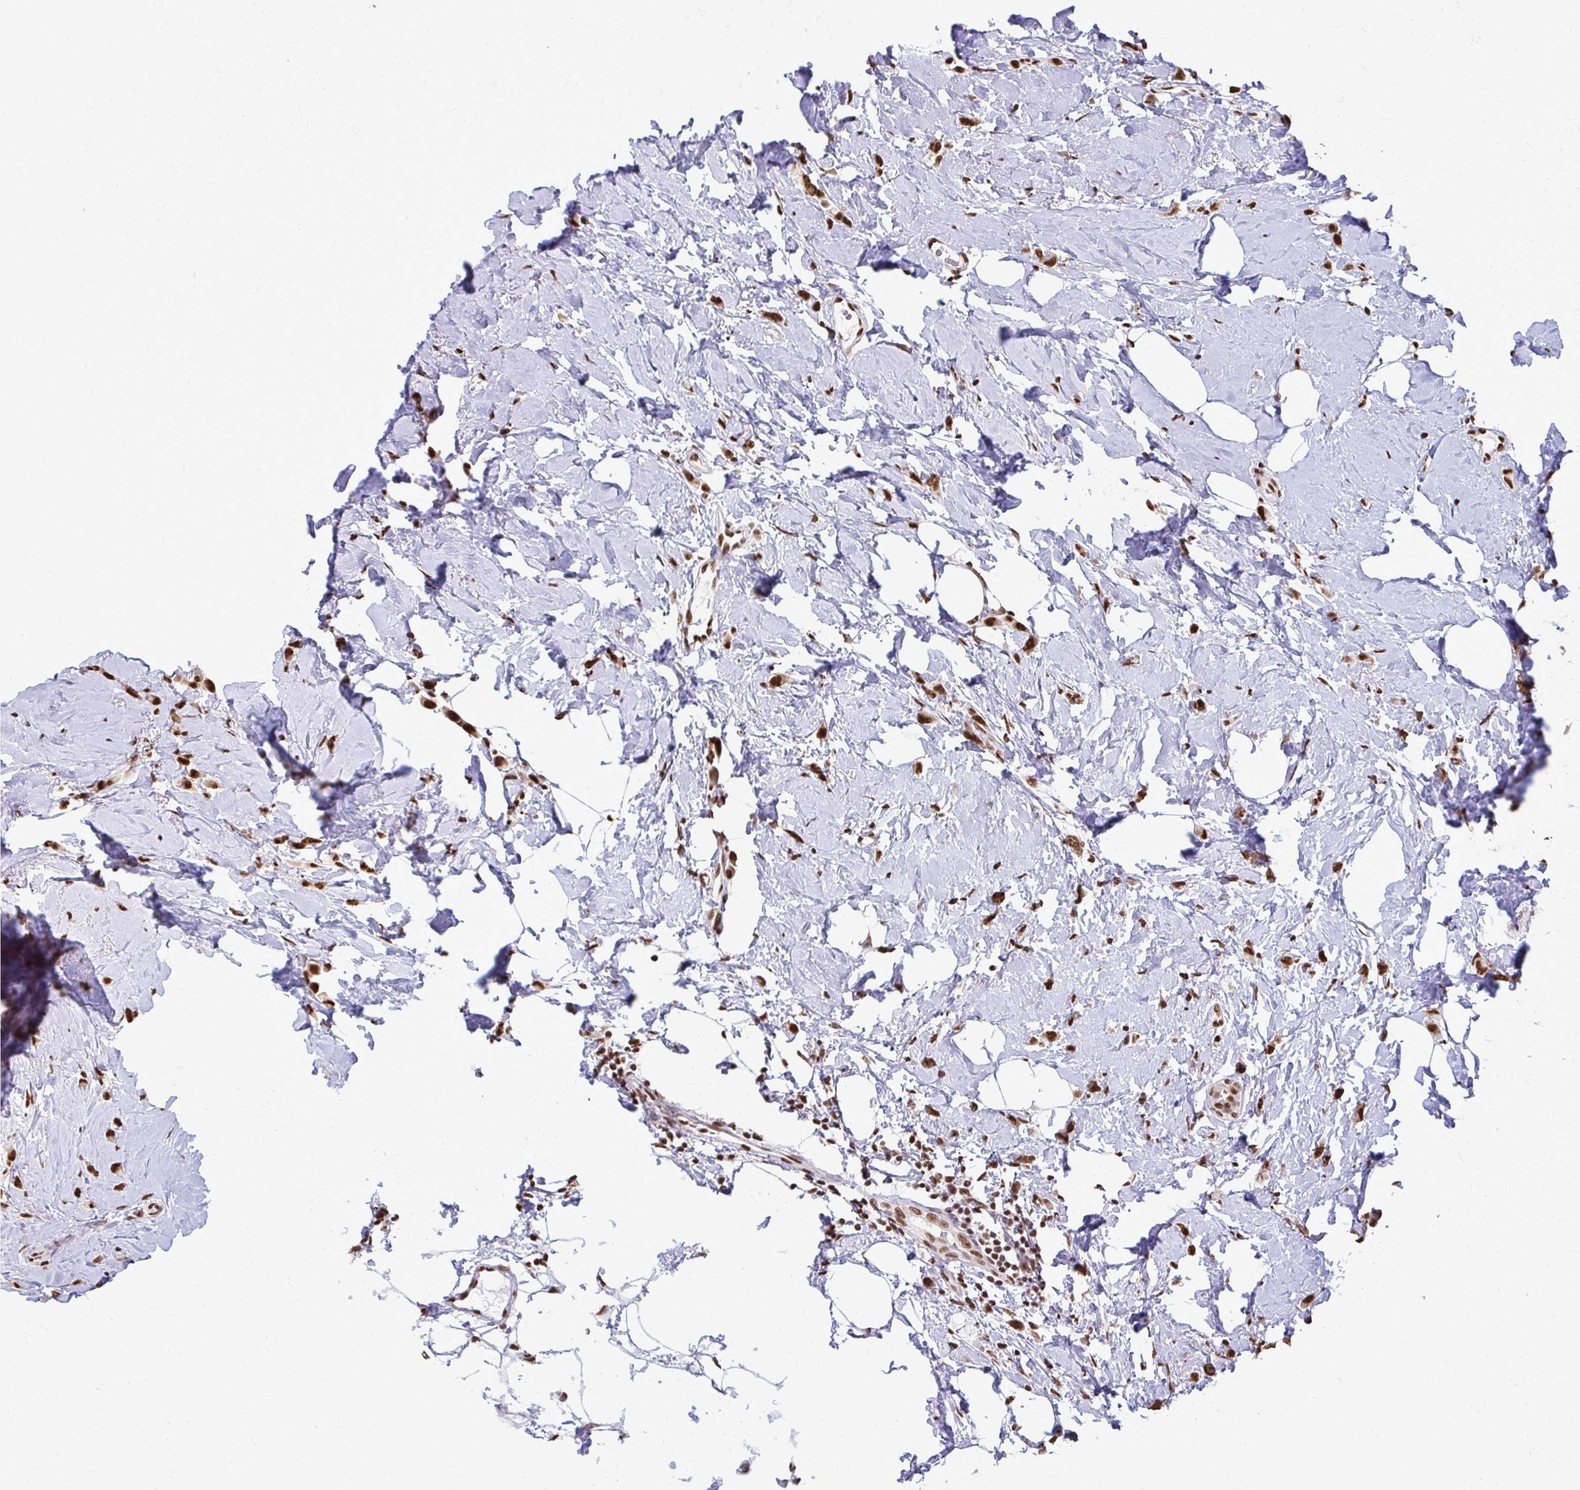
{"staining": {"intensity": "strong", "quantity": ">75%", "location": "nuclear"}, "tissue": "breast cancer", "cell_type": "Tumor cells", "image_type": "cancer", "snomed": [{"axis": "morphology", "description": "Lobular carcinoma"}, {"axis": "topography", "description": "Breast"}], "caption": "This image demonstrates IHC staining of human breast cancer, with high strong nuclear staining in approximately >75% of tumor cells.", "gene": "SNRPA", "patient": {"sex": "female", "age": 66}}